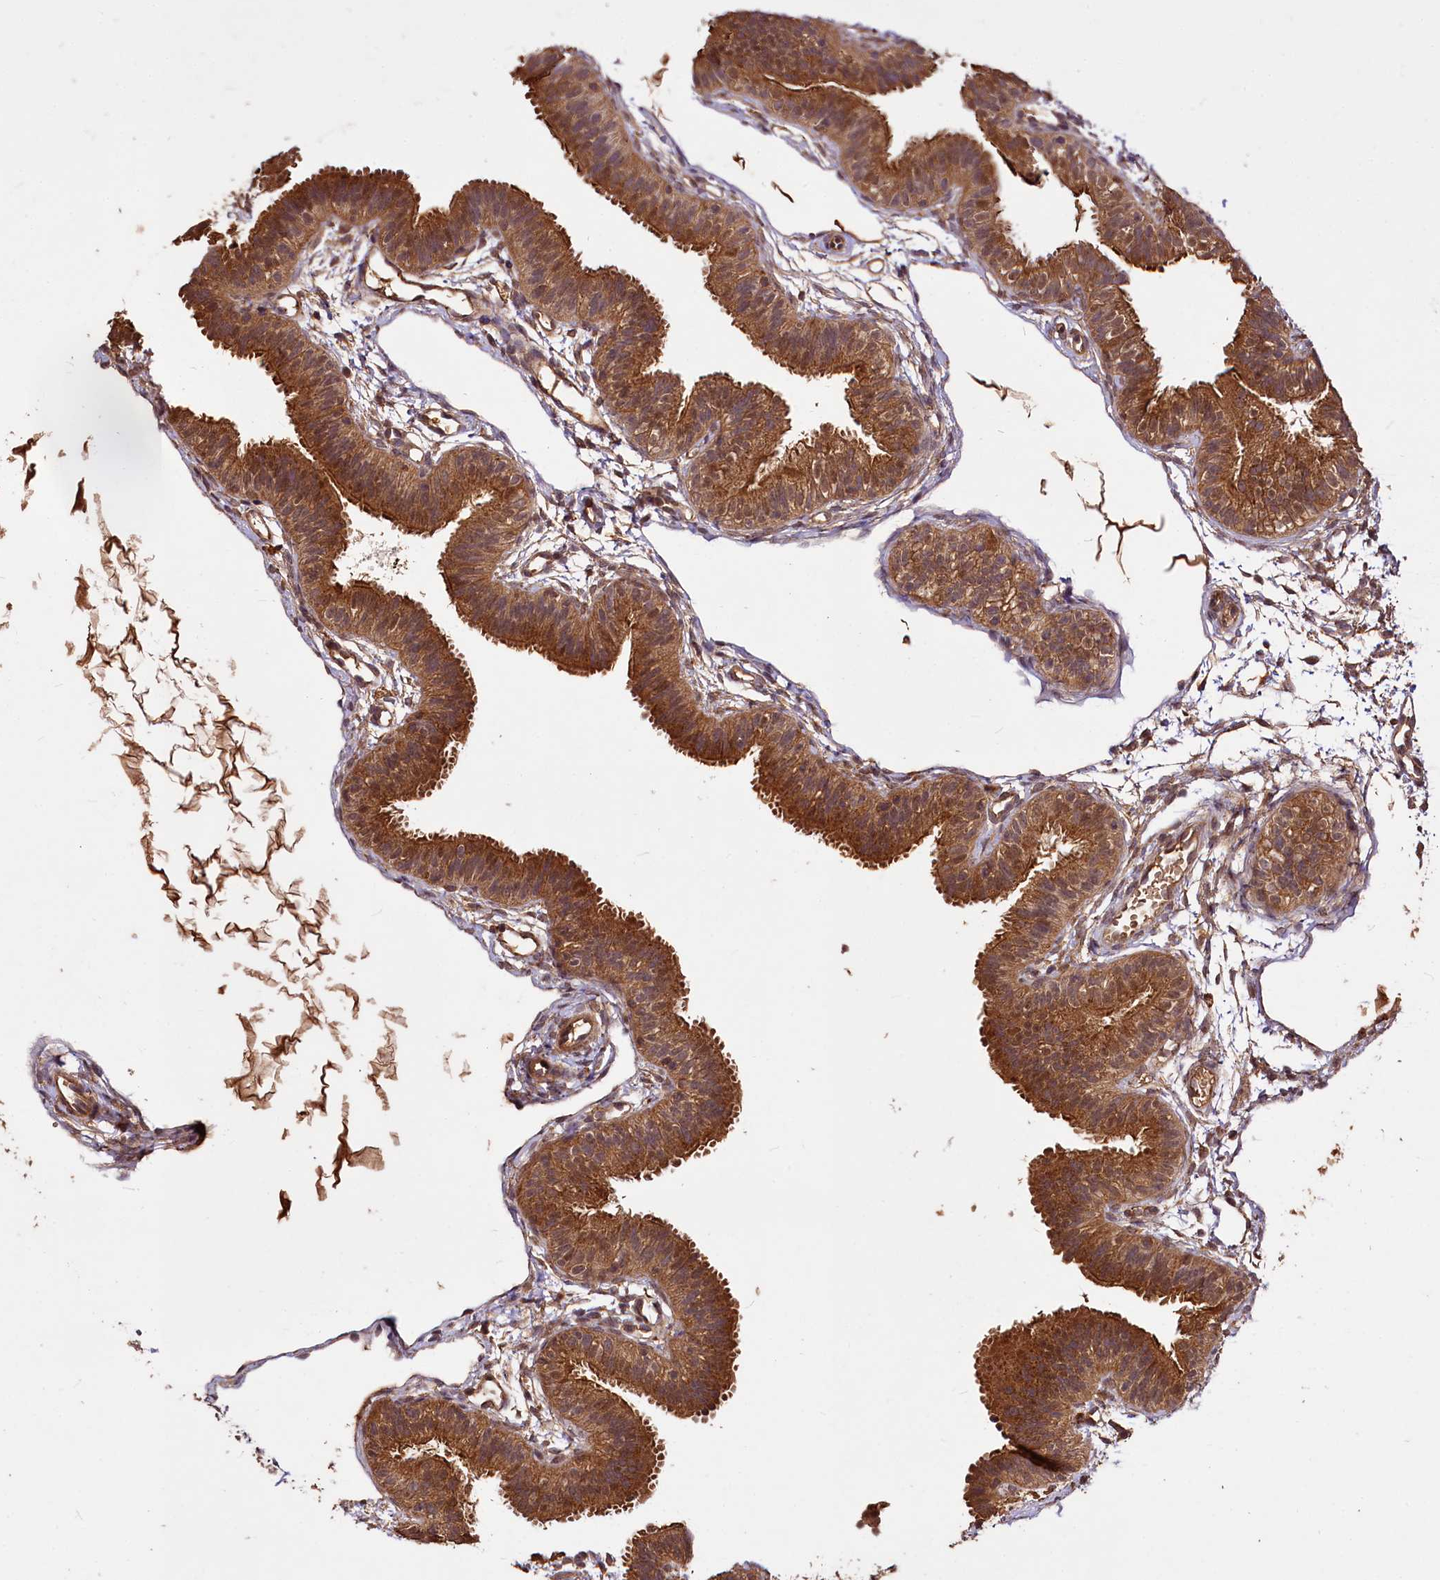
{"staining": {"intensity": "moderate", "quantity": ">75%", "location": "cytoplasmic/membranous"}, "tissue": "fallopian tube", "cell_type": "Glandular cells", "image_type": "normal", "snomed": [{"axis": "morphology", "description": "Normal tissue, NOS"}, {"axis": "topography", "description": "Fallopian tube"}], "caption": "A medium amount of moderate cytoplasmic/membranous staining is appreciated in approximately >75% of glandular cells in benign fallopian tube. (Stains: DAB (3,3'-diaminobenzidine) in brown, nuclei in blue, Microscopy: brightfield microscopy at high magnification).", "gene": "VPS51", "patient": {"sex": "female", "age": 35}}